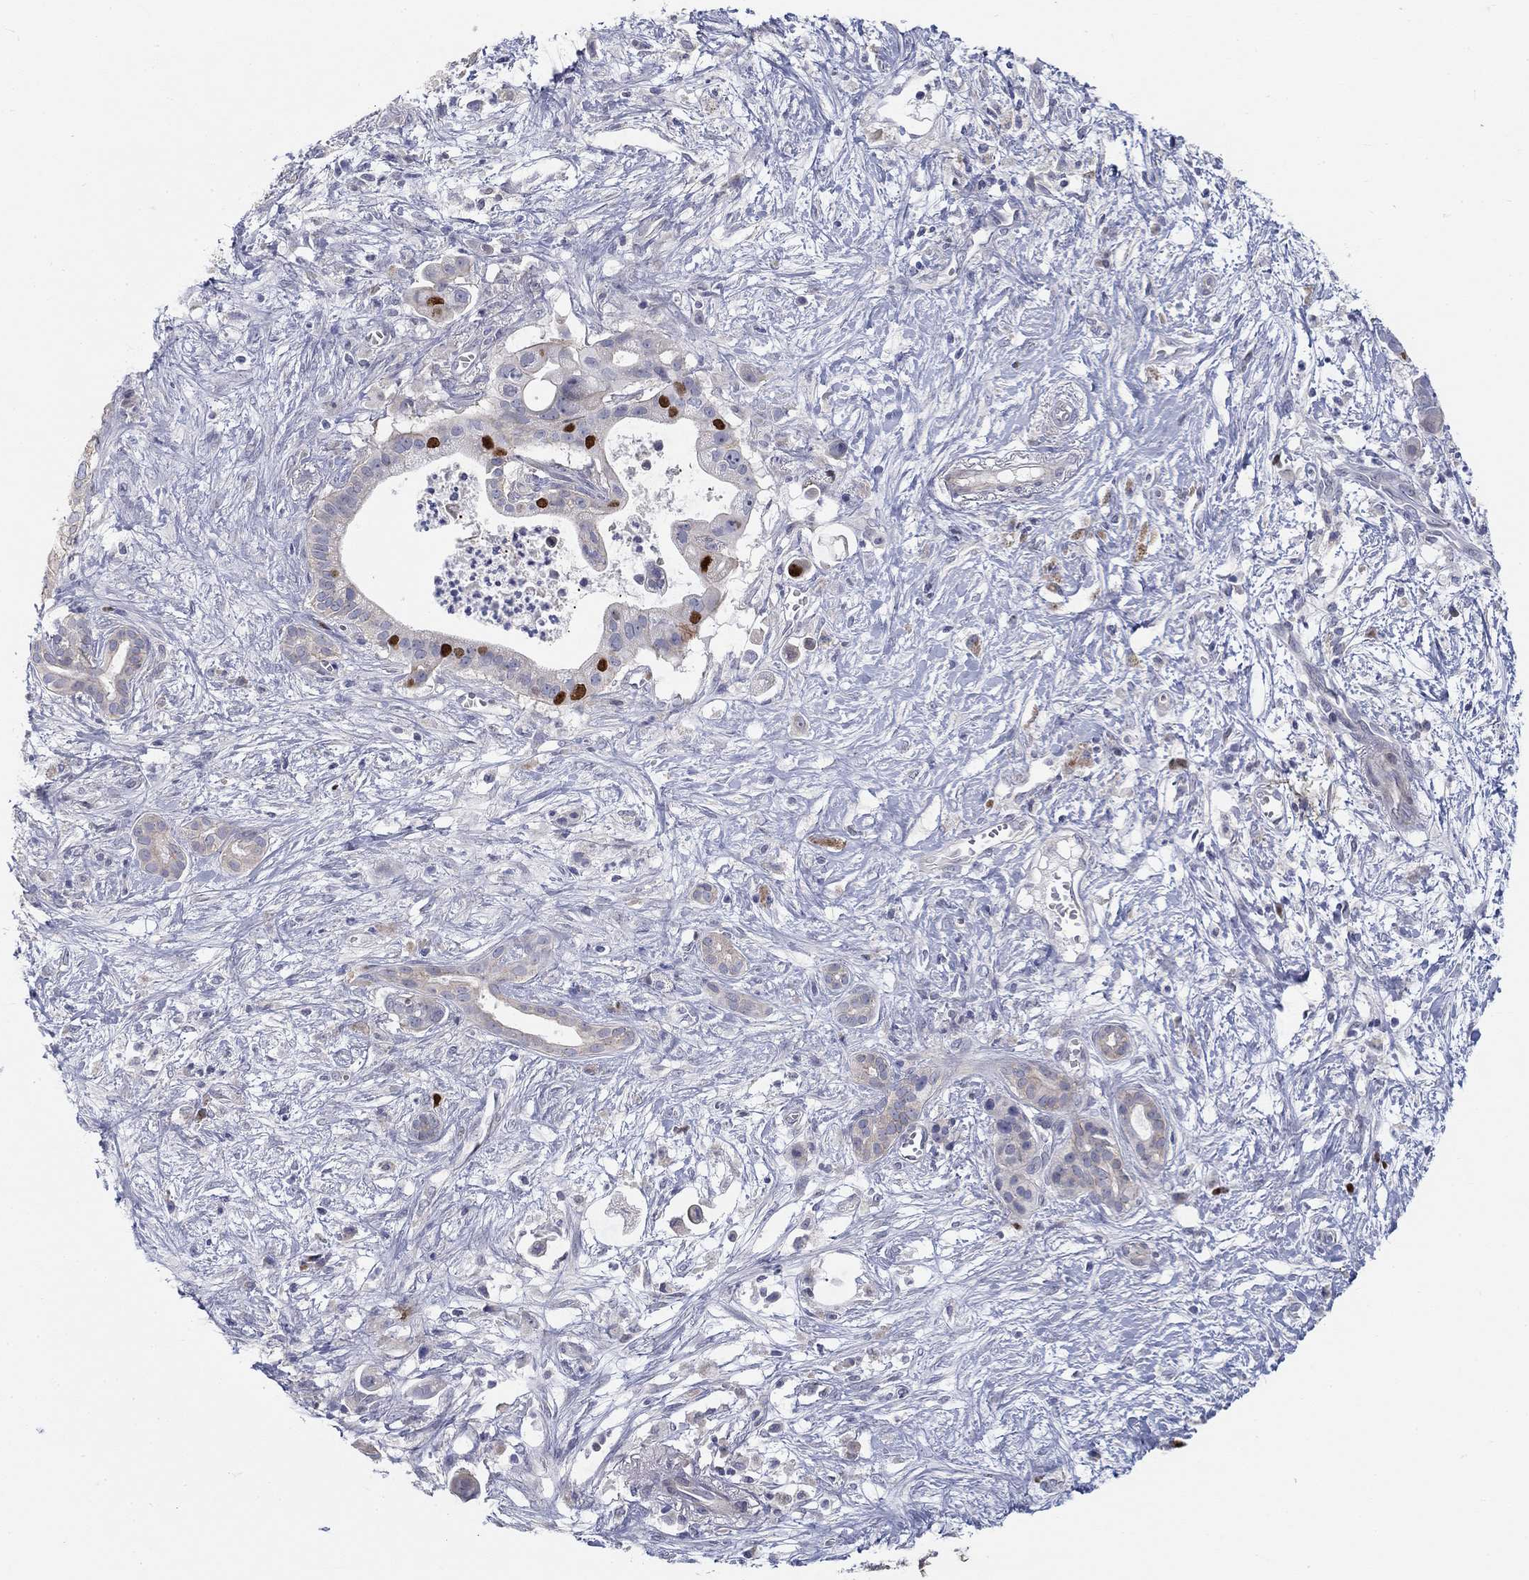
{"staining": {"intensity": "strong", "quantity": "<25%", "location": "nuclear"}, "tissue": "pancreatic cancer", "cell_type": "Tumor cells", "image_type": "cancer", "snomed": [{"axis": "morphology", "description": "Adenocarcinoma, NOS"}, {"axis": "topography", "description": "Pancreas"}], "caption": "There is medium levels of strong nuclear staining in tumor cells of adenocarcinoma (pancreatic), as demonstrated by immunohistochemical staining (brown color).", "gene": "PRC1", "patient": {"sex": "male", "age": 61}}